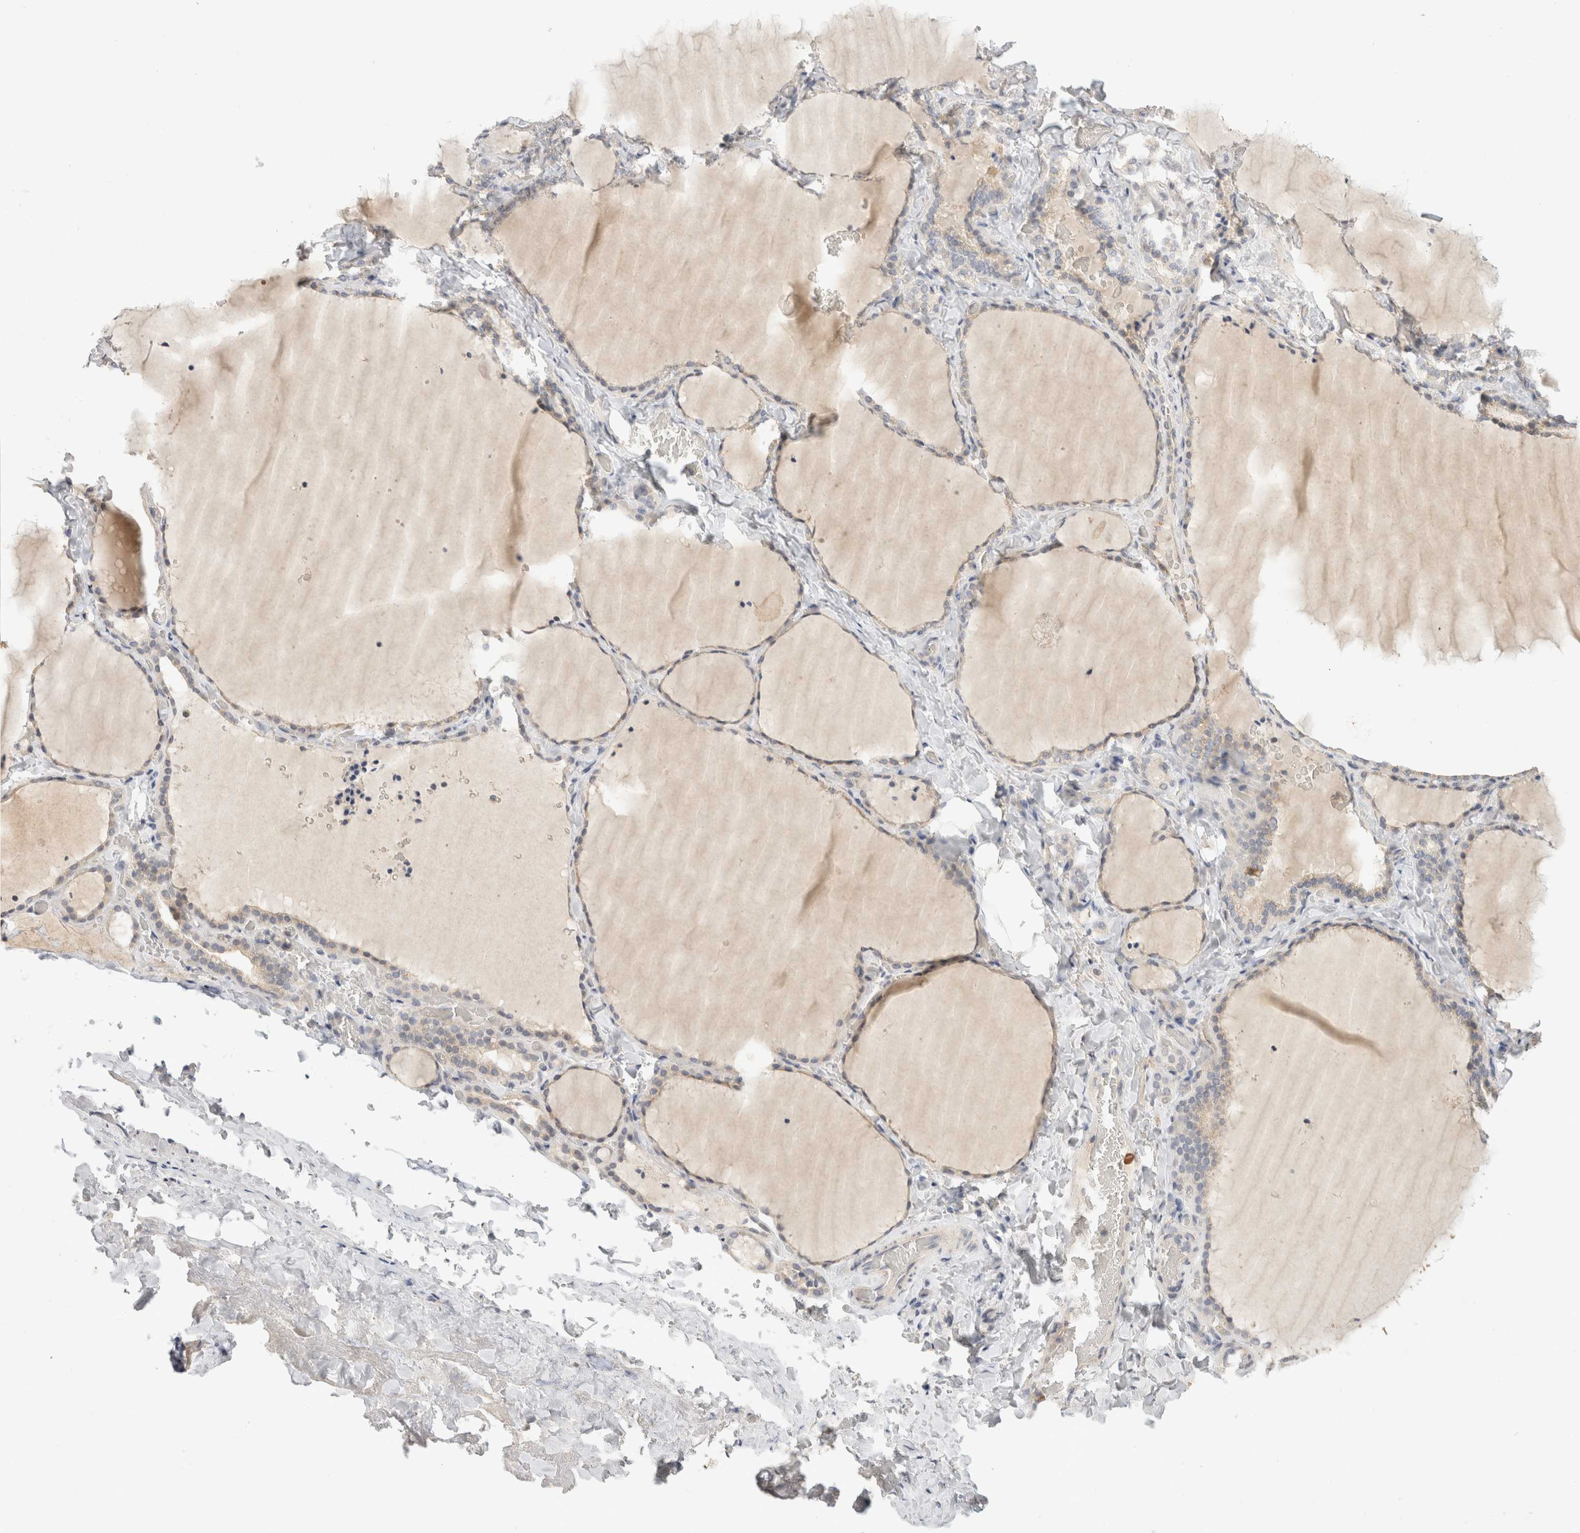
{"staining": {"intensity": "weak", "quantity": "25%-75%", "location": "cytoplasmic/membranous"}, "tissue": "thyroid gland", "cell_type": "Glandular cells", "image_type": "normal", "snomed": [{"axis": "morphology", "description": "Normal tissue, NOS"}, {"axis": "topography", "description": "Thyroid gland"}], "caption": "Normal thyroid gland was stained to show a protein in brown. There is low levels of weak cytoplasmic/membranous expression in approximately 25%-75% of glandular cells.", "gene": "CHRM4", "patient": {"sex": "female", "age": 22}}